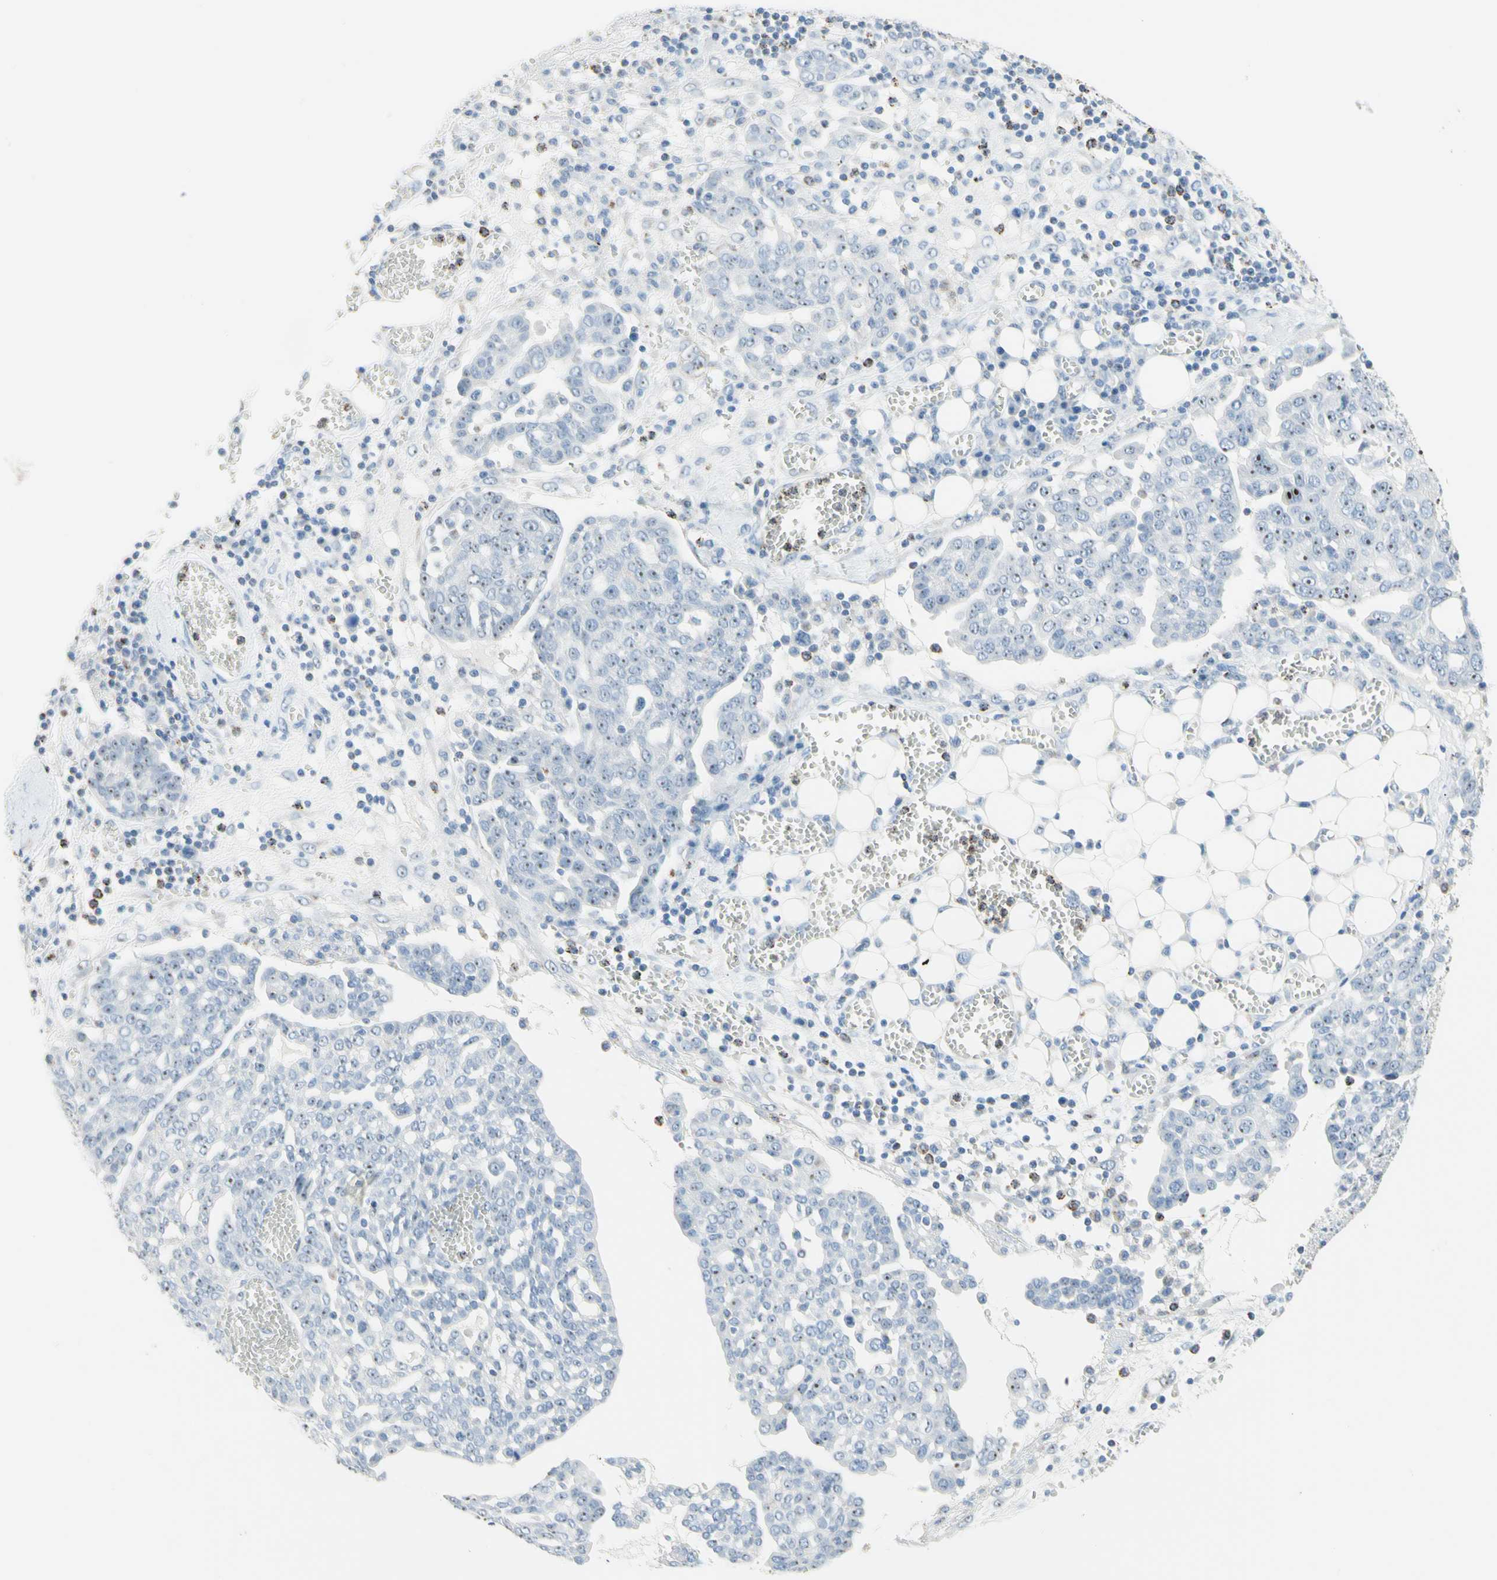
{"staining": {"intensity": "weak", "quantity": "25%-75%", "location": "nuclear"}, "tissue": "ovarian cancer", "cell_type": "Tumor cells", "image_type": "cancer", "snomed": [{"axis": "morphology", "description": "Cystadenocarcinoma, serous, NOS"}, {"axis": "topography", "description": "Soft tissue"}, {"axis": "topography", "description": "Ovary"}], "caption": "This histopathology image reveals IHC staining of ovarian serous cystadenocarcinoma, with low weak nuclear staining in about 25%-75% of tumor cells.", "gene": "CYSLTR1", "patient": {"sex": "female", "age": 57}}